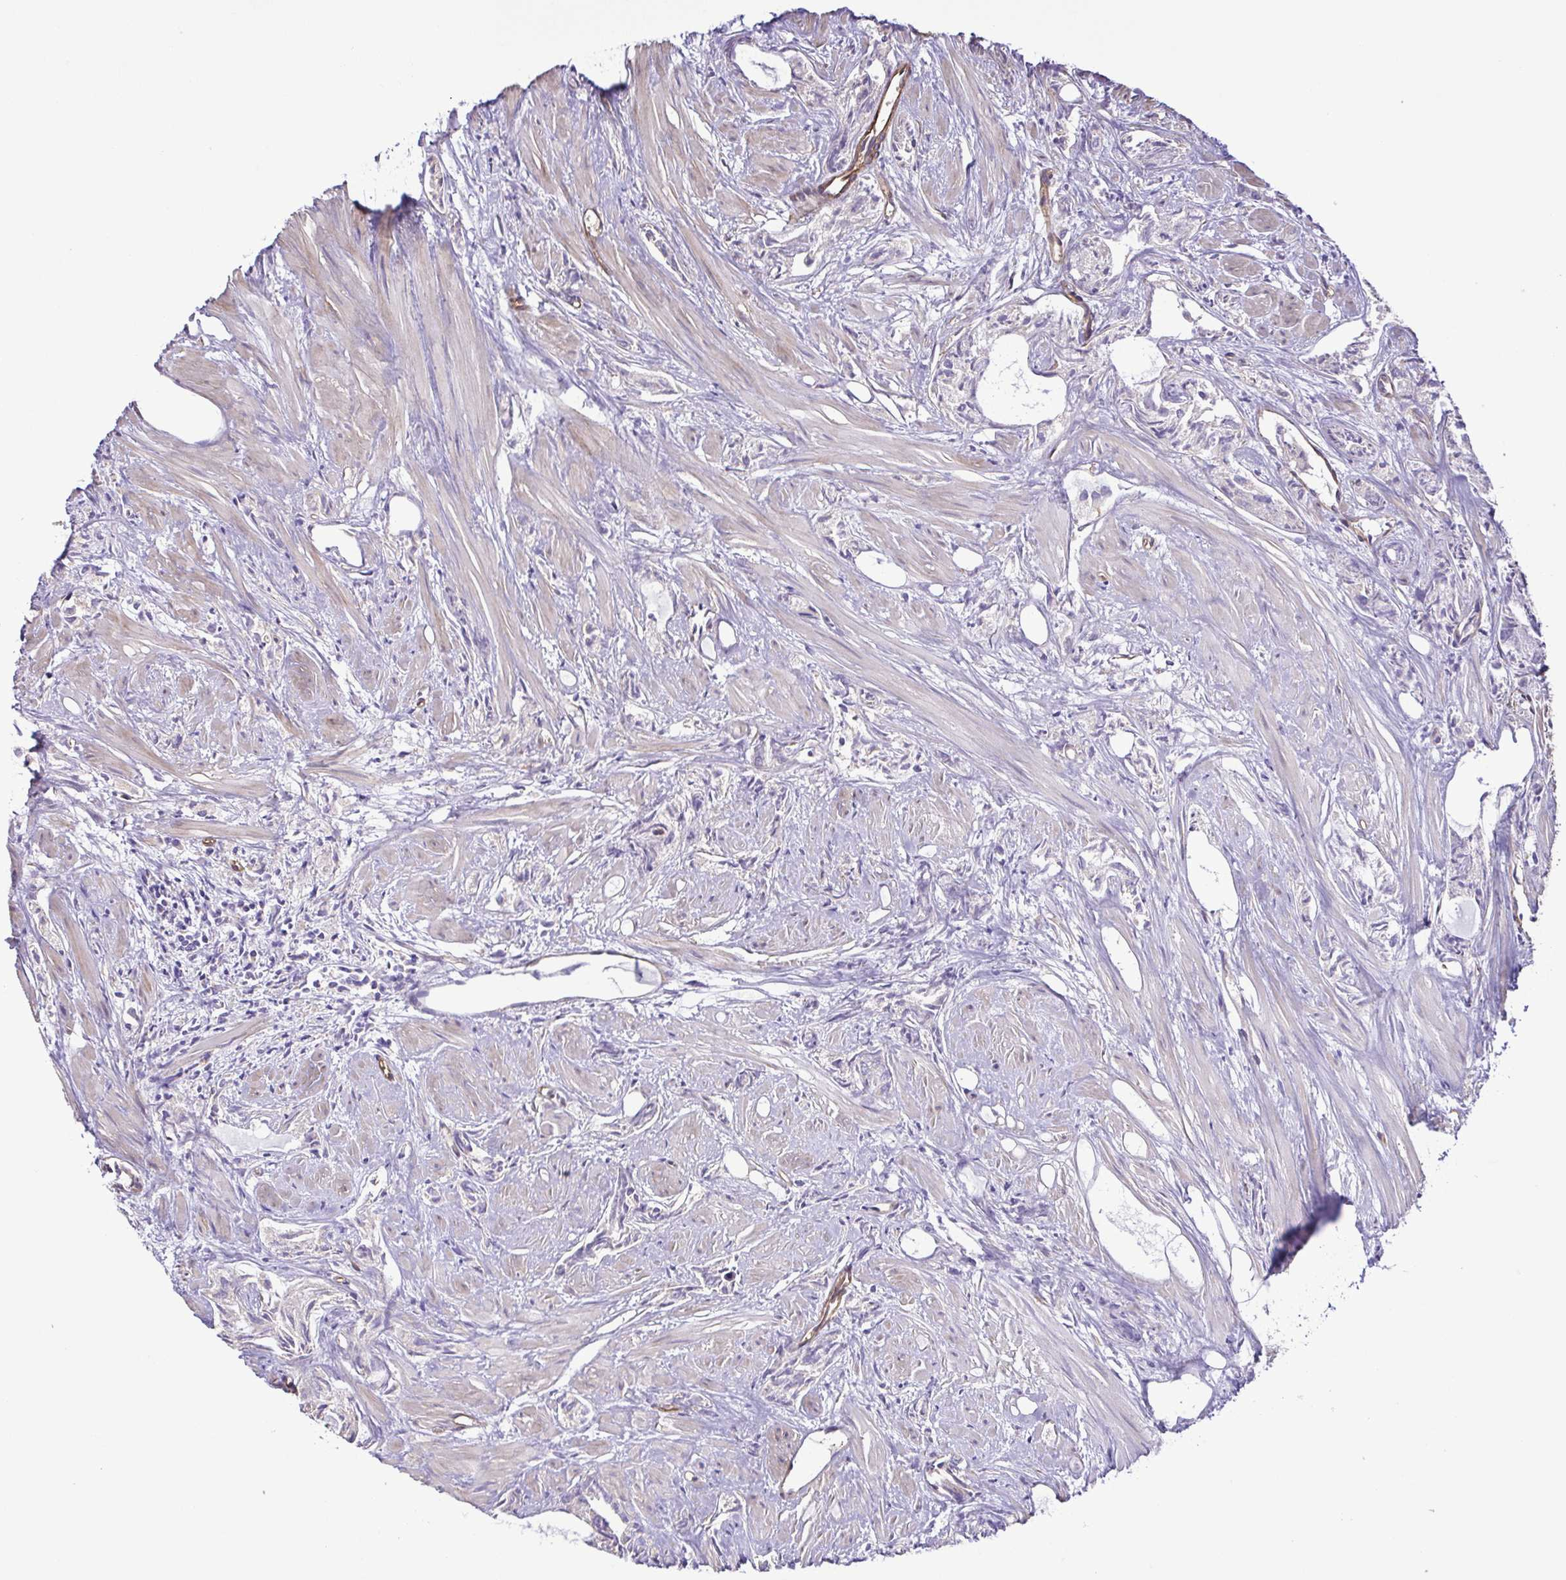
{"staining": {"intensity": "weak", "quantity": "<25%", "location": "cytoplasmic/membranous"}, "tissue": "prostate cancer", "cell_type": "Tumor cells", "image_type": "cancer", "snomed": [{"axis": "morphology", "description": "Adenocarcinoma, High grade"}, {"axis": "topography", "description": "Prostate"}], "caption": "A photomicrograph of prostate cancer (adenocarcinoma (high-grade)) stained for a protein reveals no brown staining in tumor cells.", "gene": "FLT1", "patient": {"sex": "male", "age": 58}}